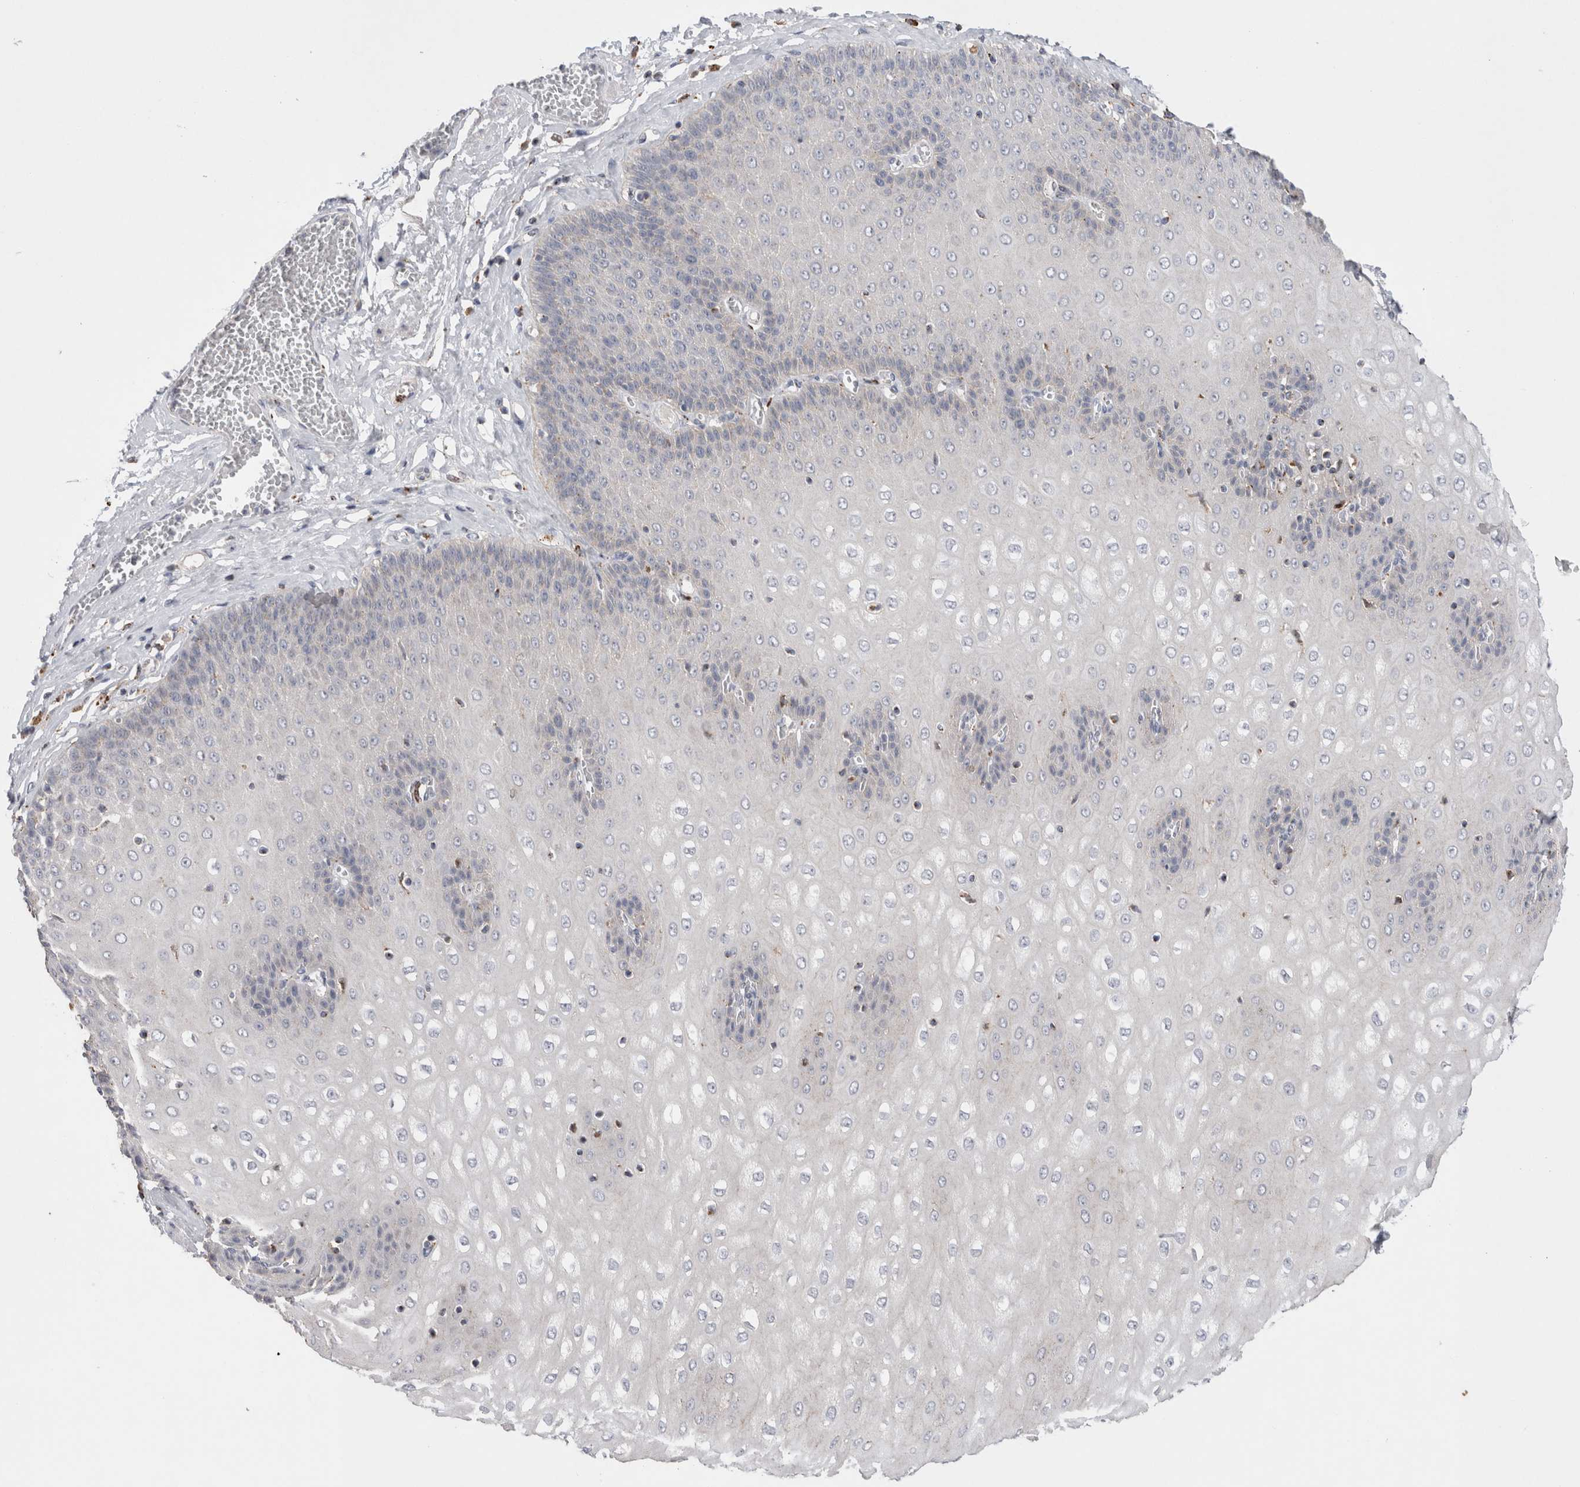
{"staining": {"intensity": "moderate", "quantity": "<25%", "location": "cytoplasmic/membranous"}, "tissue": "esophagus", "cell_type": "Squamous epithelial cells", "image_type": "normal", "snomed": [{"axis": "morphology", "description": "Normal tissue, NOS"}, {"axis": "topography", "description": "Esophagus"}], "caption": "Approximately <25% of squamous epithelial cells in benign esophagus demonstrate moderate cytoplasmic/membranous protein expression as visualized by brown immunohistochemical staining.", "gene": "CTSA", "patient": {"sex": "male", "age": 60}}